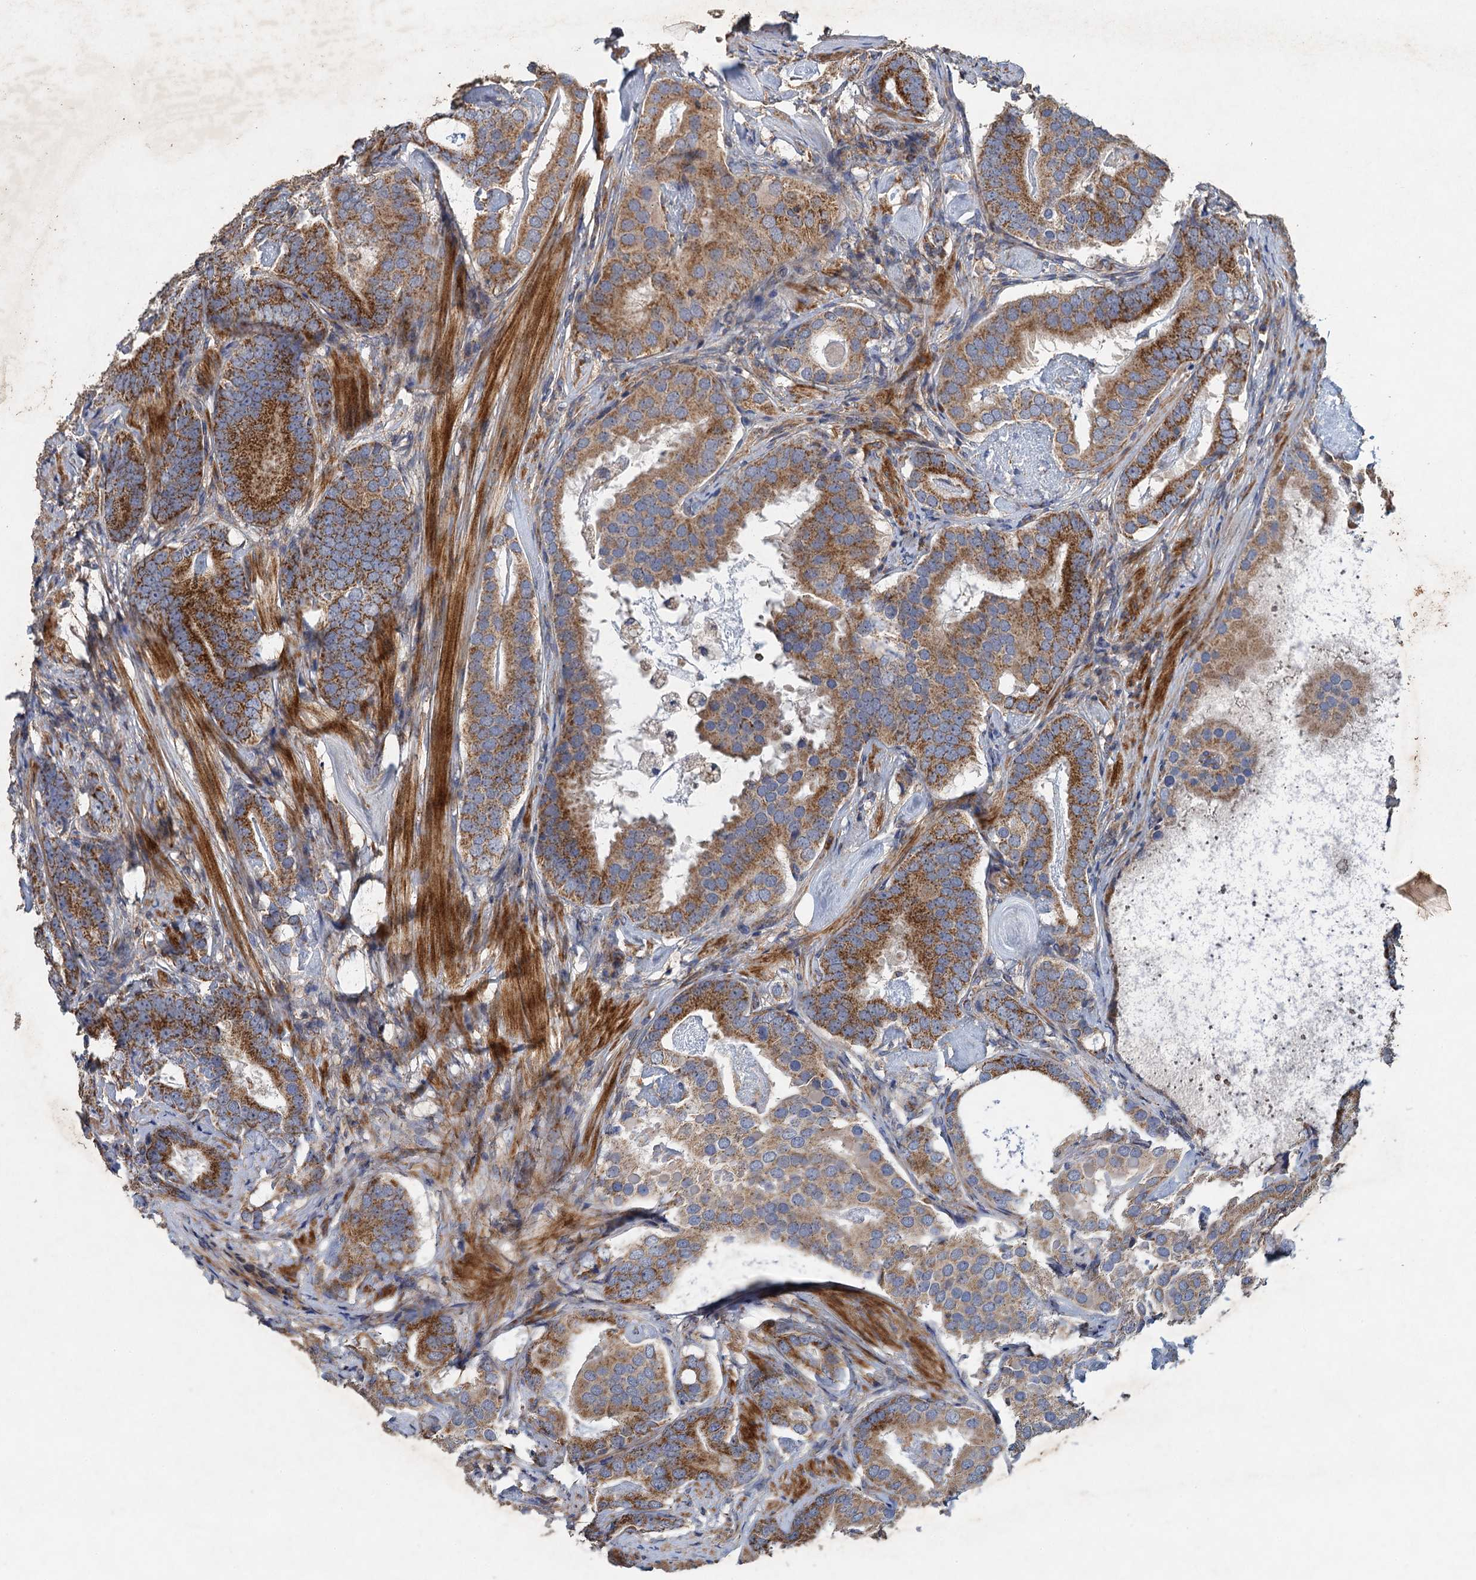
{"staining": {"intensity": "strong", "quantity": ">75%", "location": "cytoplasmic/membranous"}, "tissue": "prostate cancer", "cell_type": "Tumor cells", "image_type": "cancer", "snomed": [{"axis": "morphology", "description": "Adenocarcinoma, Low grade"}, {"axis": "topography", "description": "Prostate"}], "caption": "About >75% of tumor cells in prostate cancer (low-grade adenocarcinoma) exhibit strong cytoplasmic/membranous protein positivity as visualized by brown immunohistochemical staining.", "gene": "BCS1L", "patient": {"sex": "male", "age": 71}}